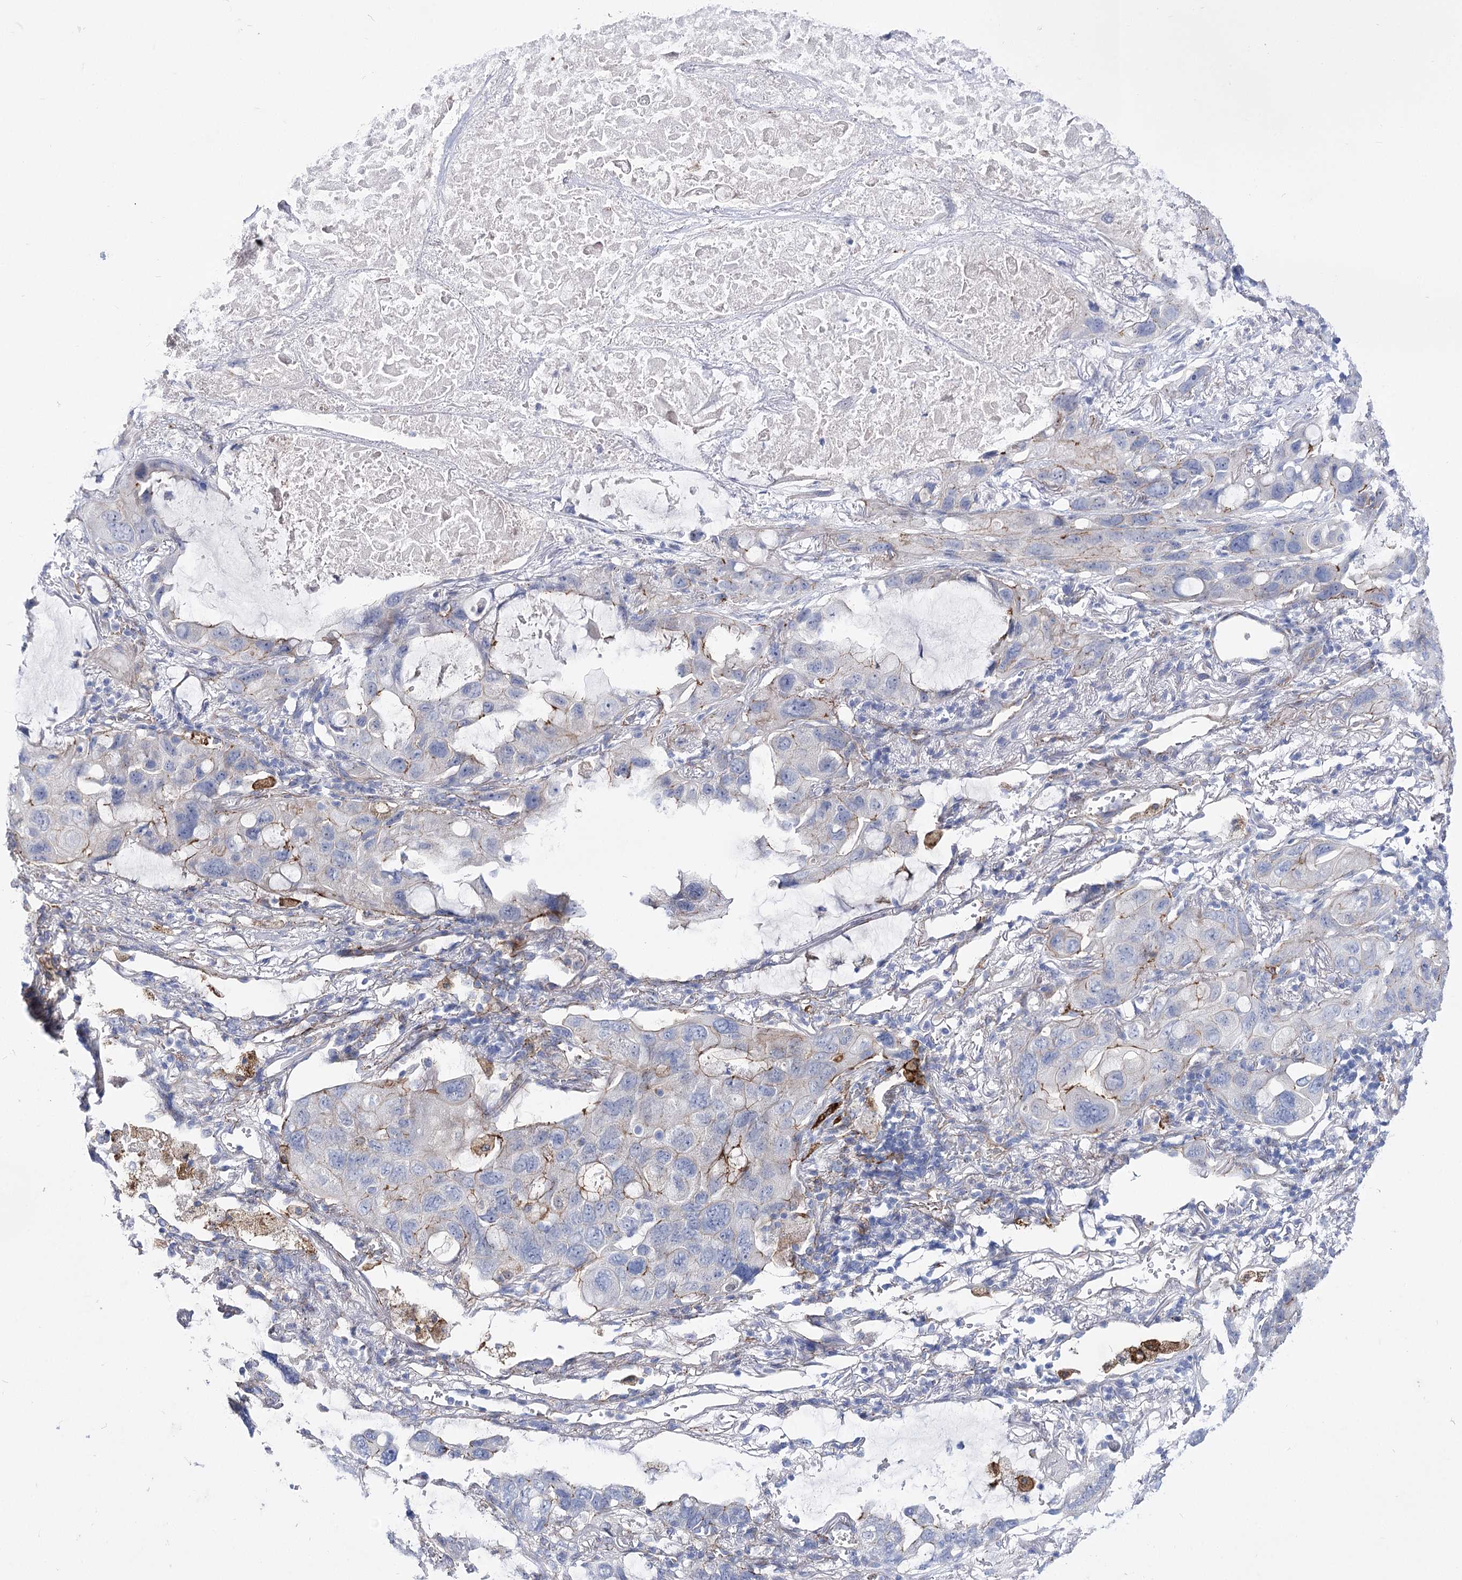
{"staining": {"intensity": "moderate", "quantity": "<25%", "location": "cytoplasmic/membranous"}, "tissue": "lung cancer", "cell_type": "Tumor cells", "image_type": "cancer", "snomed": [{"axis": "morphology", "description": "Squamous cell carcinoma, NOS"}, {"axis": "topography", "description": "Lung"}], "caption": "Moderate cytoplasmic/membranous protein positivity is seen in approximately <25% of tumor cells in lung cancer (squamous cell carcinoma).", "gene": "NRAP", "patient": {"sex": "female", "age": 73}}